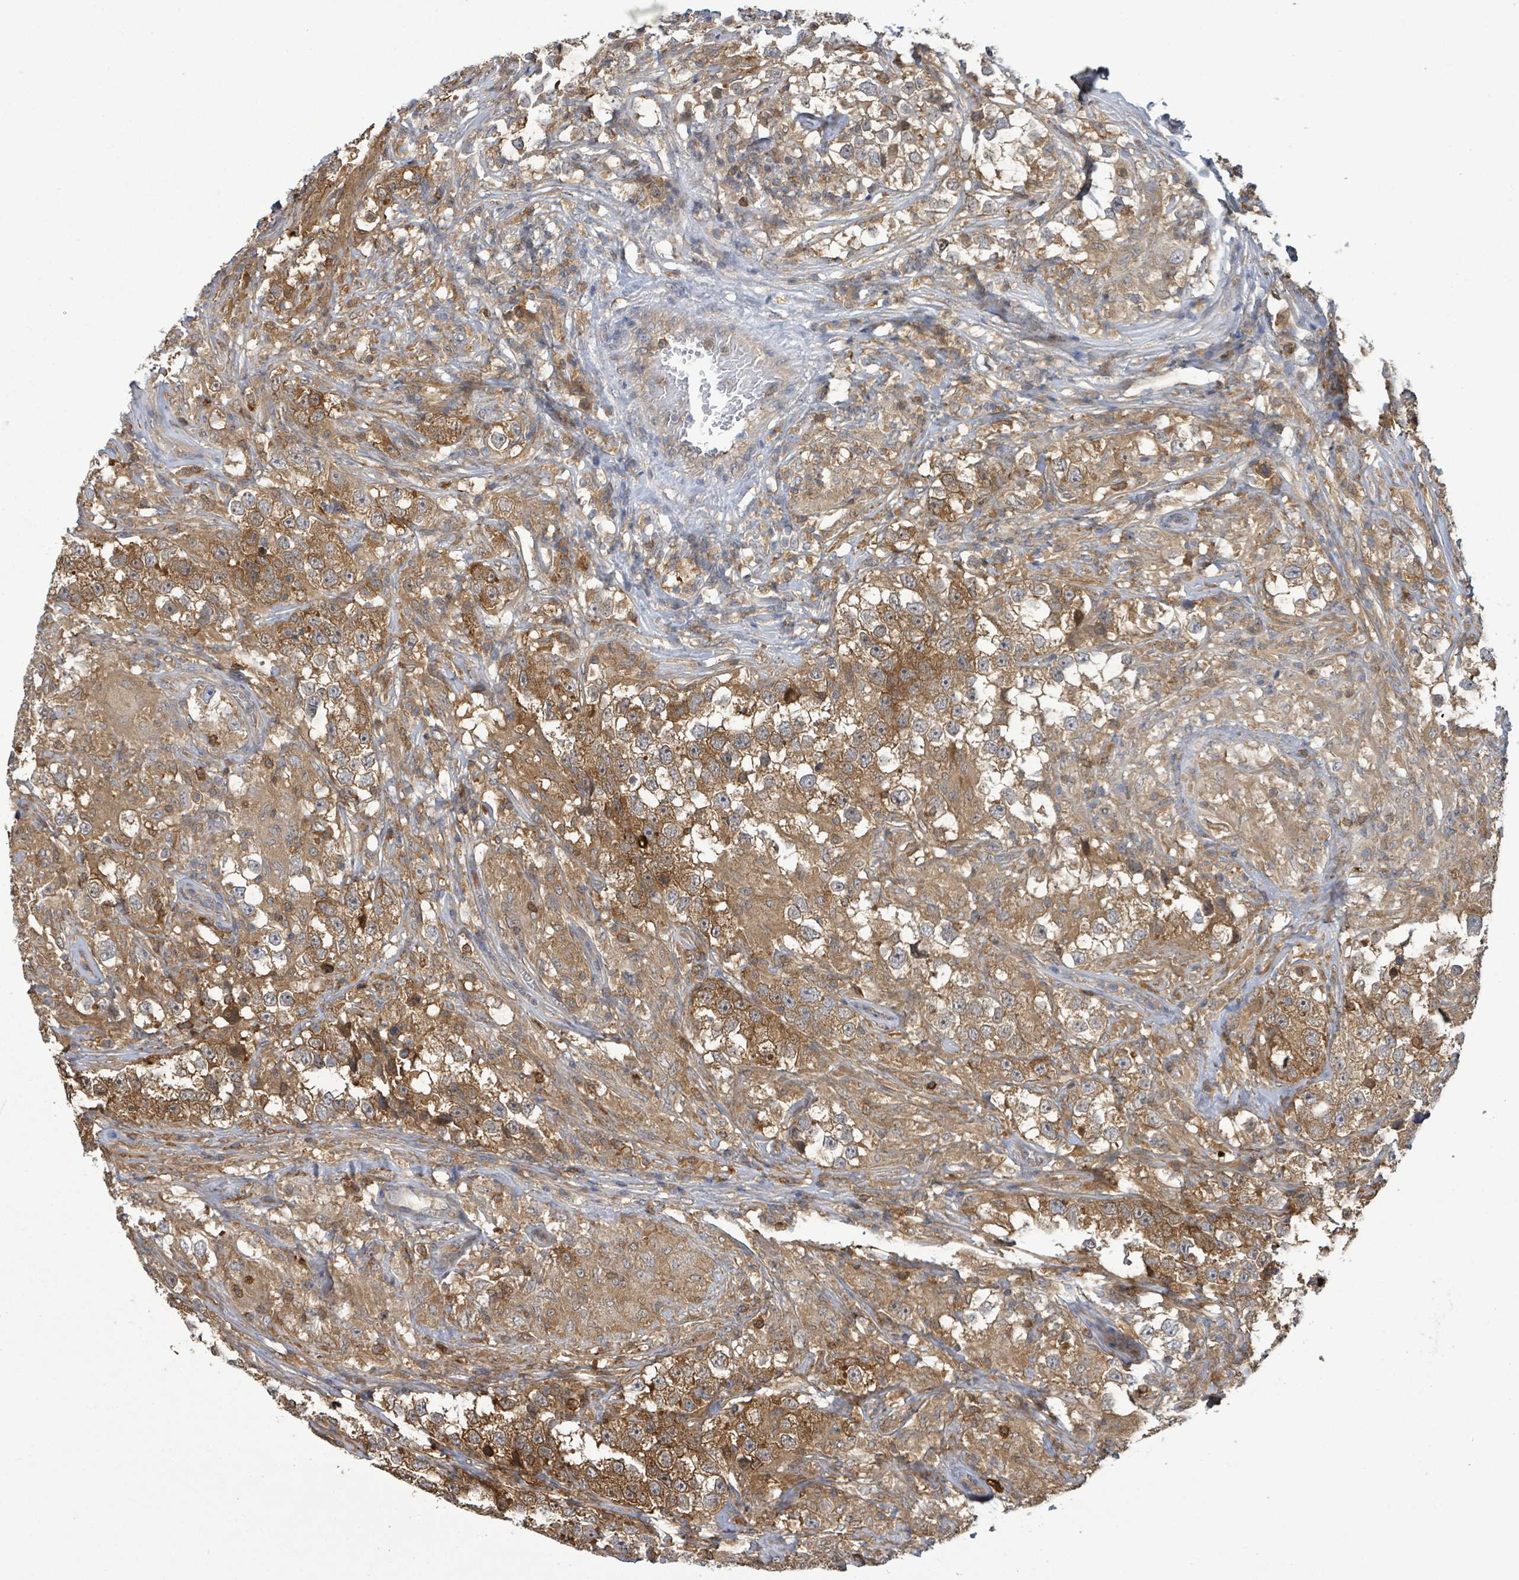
{"staining": {"intensity": "moderate", "quantity": ">75%", "location": "cytoplasmic/membranous"}, "tissue": "testis cancer", "cell_type": "Tumor cells", "image_type": "cancer", "snomed": [{"axis": "morphology", "description": "Seminoma, NOS"}, {"axis": "topography", "description": "Testis"}], "caption": "A medium amount of moderate cytoplasmic/membranous staining is appreciated in approximately >75% of tumor cells in testis cancer tissue. The staining is performed using DAB (3,3'-diaminobenzidine) brown chromogen to label protein expression. The nuclei are counter-stained blue using hematoxylin.", "gene": "PGAM1", "patient": {"sex": "male", "age": 46}}